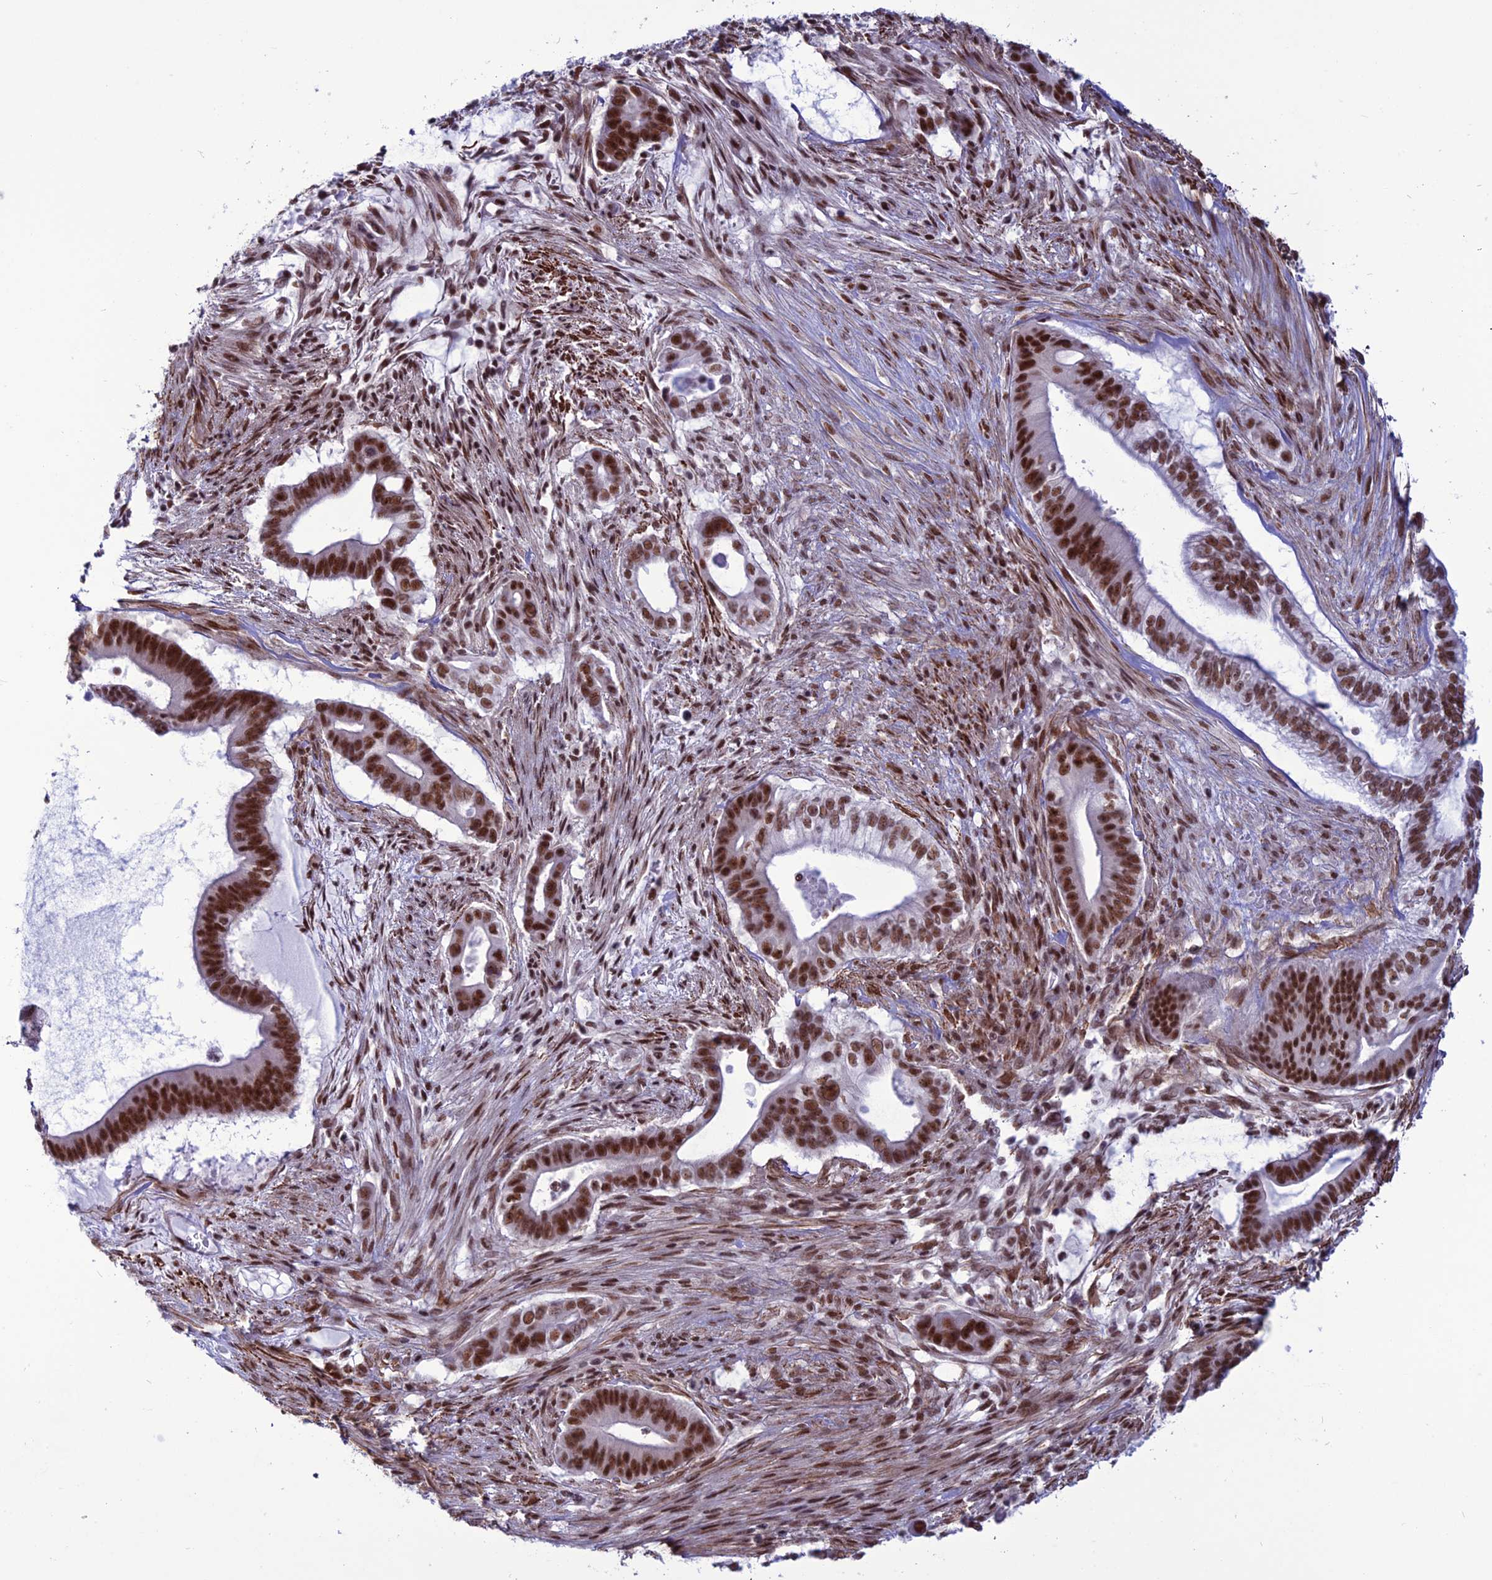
{"staining": {"intensity": "strong", "quantity": ">75%", "location": "nuclear"}, "tissue": "pancreatic cancer", "cell_type": "Tumor cells", "image_type": "cancer", "snomed": [{"axis": "morphology", "description": "Adenocarcinoma, NOS"}, {"axis": "topography", "description": "Pancreas"}], "caption": "A histopathology image of pancreatic cancer (adenocarcinoma) stained for a protein exhibits strong nuclear brown staining in tumor cells. (IHC, brightfield microscopy, high magnification).", "gene": "U2AF1", "patient": {"sex": "male", "age": 68}}